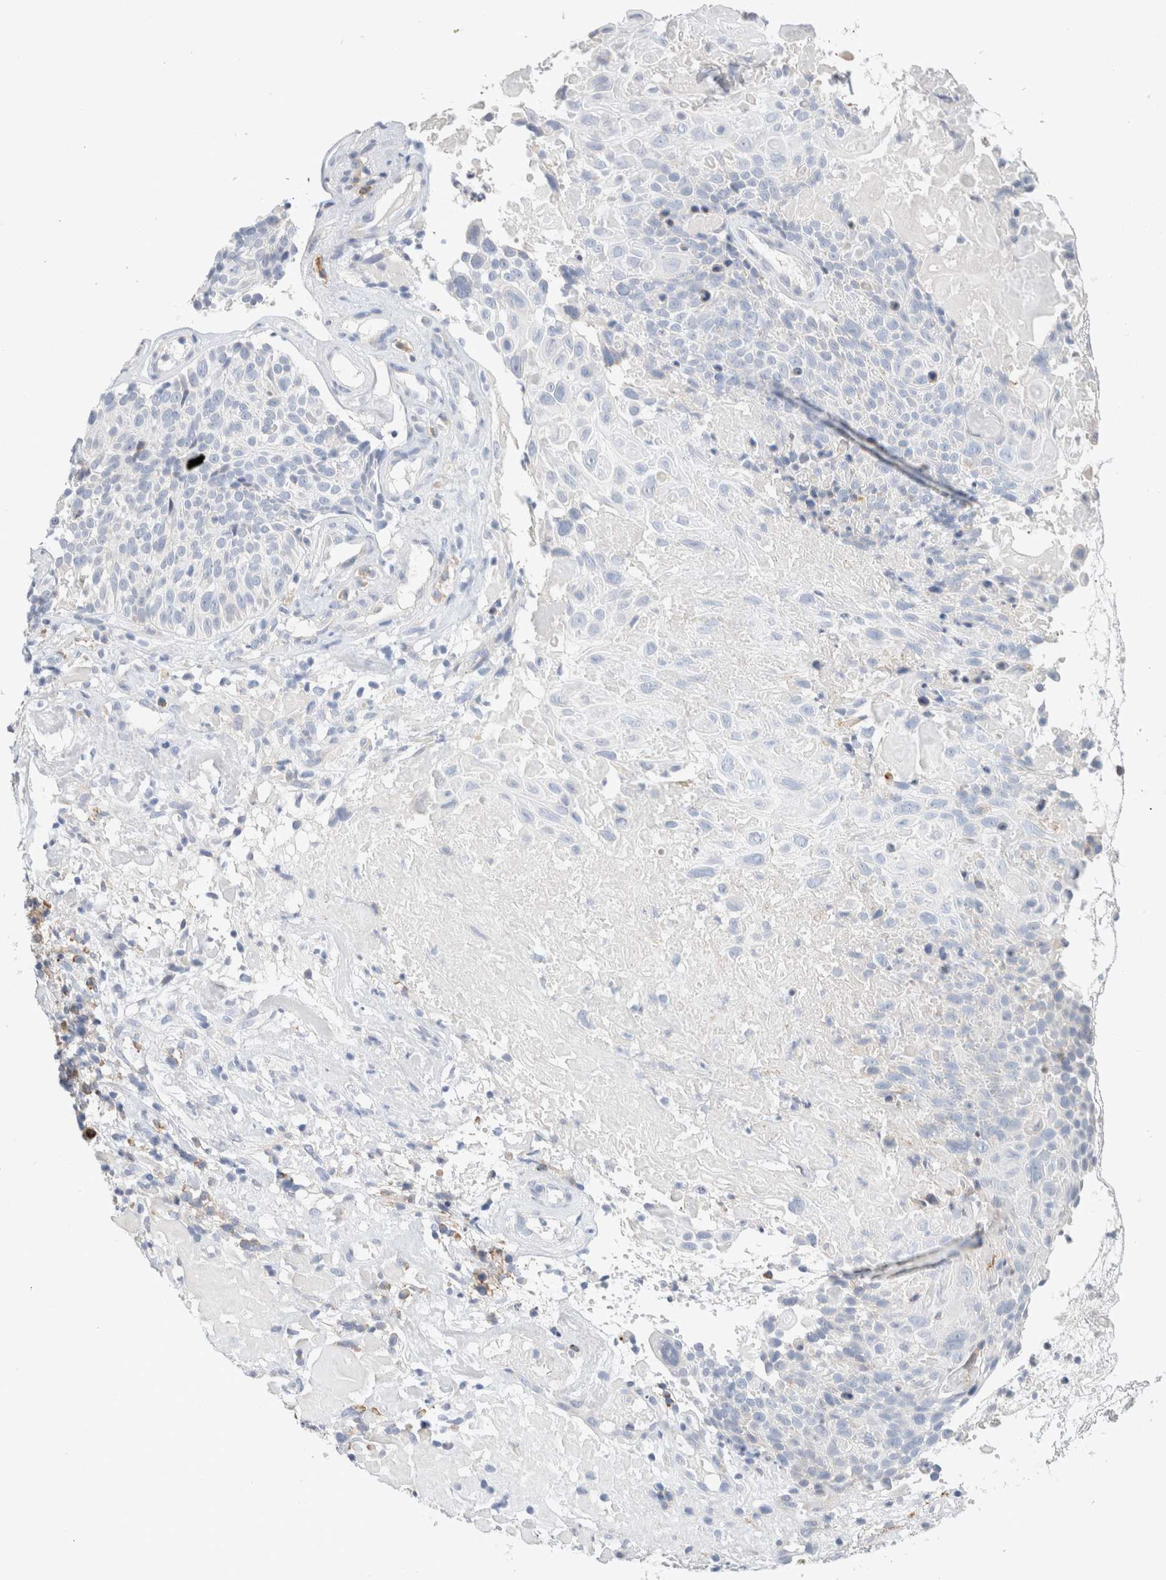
{"staining": {"intensity": "negative", "quantity": "none", "location": "none"}, "tissue": "cervical cancer", "cell_type": "Tumor cells", "image_type": "cancer", "snomed": [{"axis": "morphology", "description": "Squamous cell carcinoma, NOS"}, {"axis": "topography", "description": "Cervix"}], "caption": "This micrograph is of cervical squamous cell carcinoma stained with immunohistochemistry to label a protein in brown with the nuclei are counter-stained blue. There is no expression in tumor cells.", "gene": "GADD45G", "patient": {"sex": "female", "age": 74}}